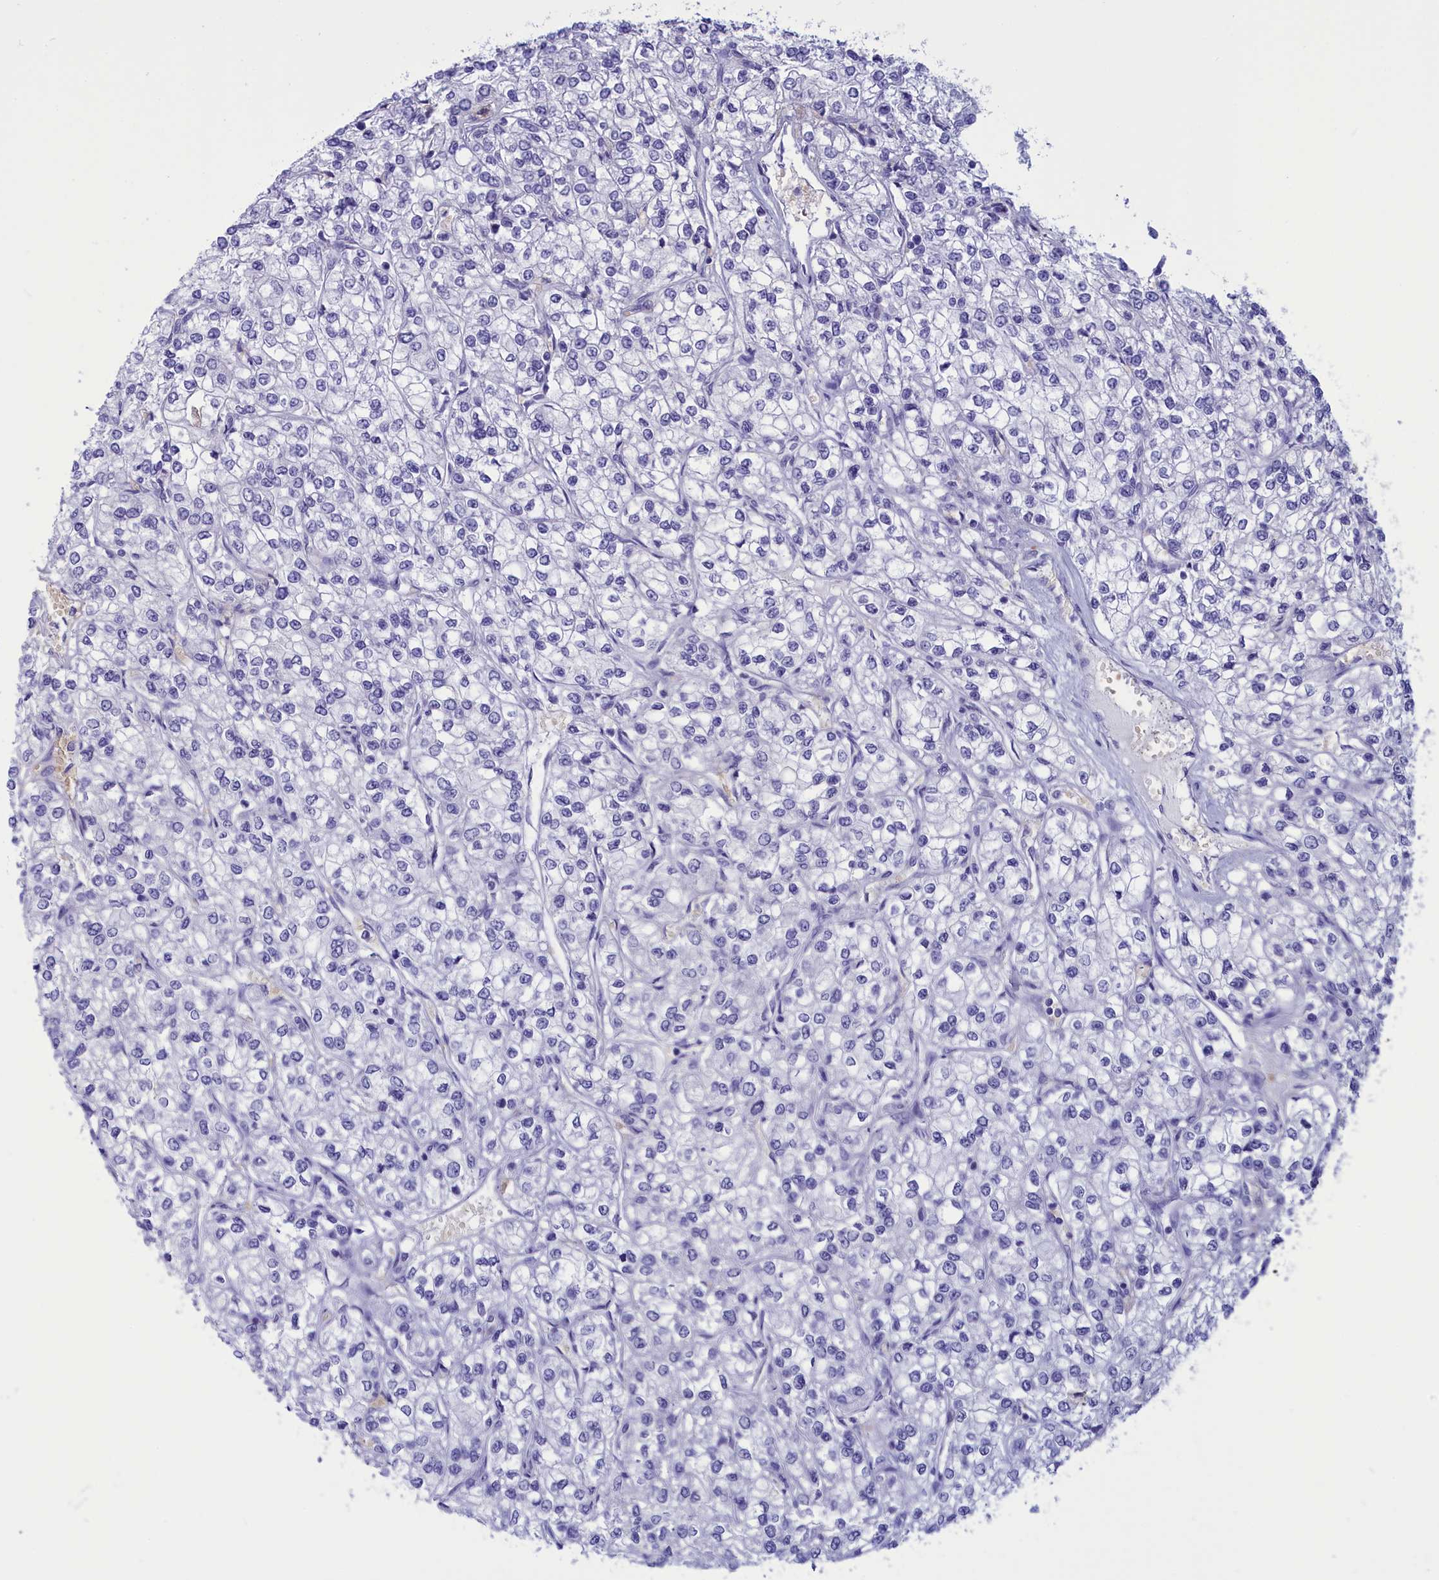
{"staining": {"intensity": "negative", "quantity": "none", "location": "none"}, "tissue": "renal cancer", "cell_type": "Tumor cells", "image_type": "cancer", "snomed": [{"axis": "morphology", "description": "Adenocarcinoma, NOS"}, {"axis": "topography", "description": "Kidney"}], "caption": "Tumor cells show no significant protein positivity in renal adenocarcinoma. (Brightfield microscopy of DAB immunohistochemistry (IHC) at high magnification).", "gene": "GAPDHS", "patient": {"sex": "male", "age": 80}}